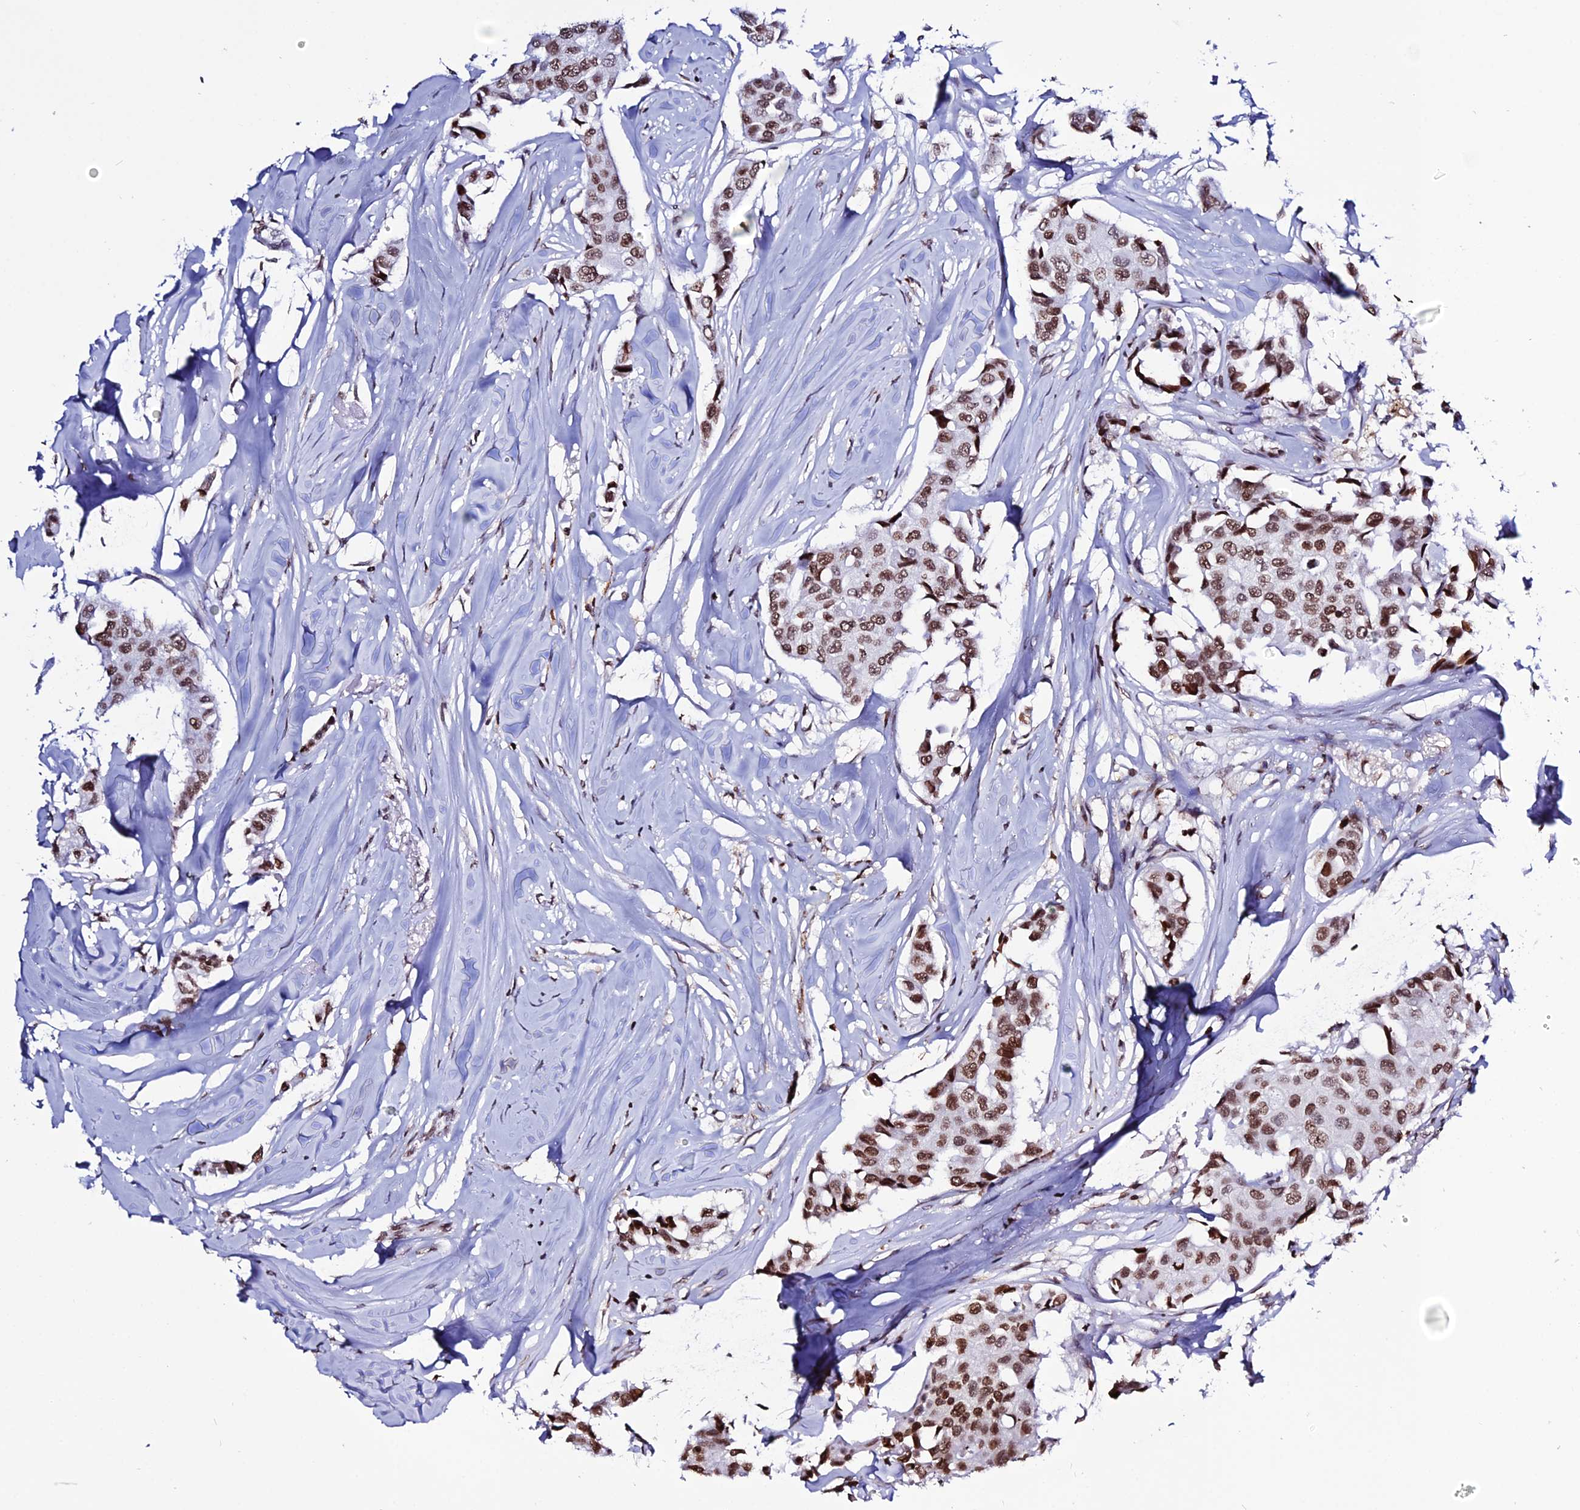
{"staining": {"intensity": "moderate", "quantity": ">75%", "location": "nuclear"}, "tissue": "breast cancer", "cell_type": "Tumor cells", "image_type": "cancer", "snomed": [{"axis": "morphology", "description": "Duct carcinoma"}, {"axis": "topography", "description": "Breast"}], "caption": "Tumor cells reveal medium levels of moderate nuclear staining in approximately >75% of cells in human invasive ductal carcinoma (breast).", "gene": "MACROH2A2", "patient": {"sex": "female", "age": 80}}